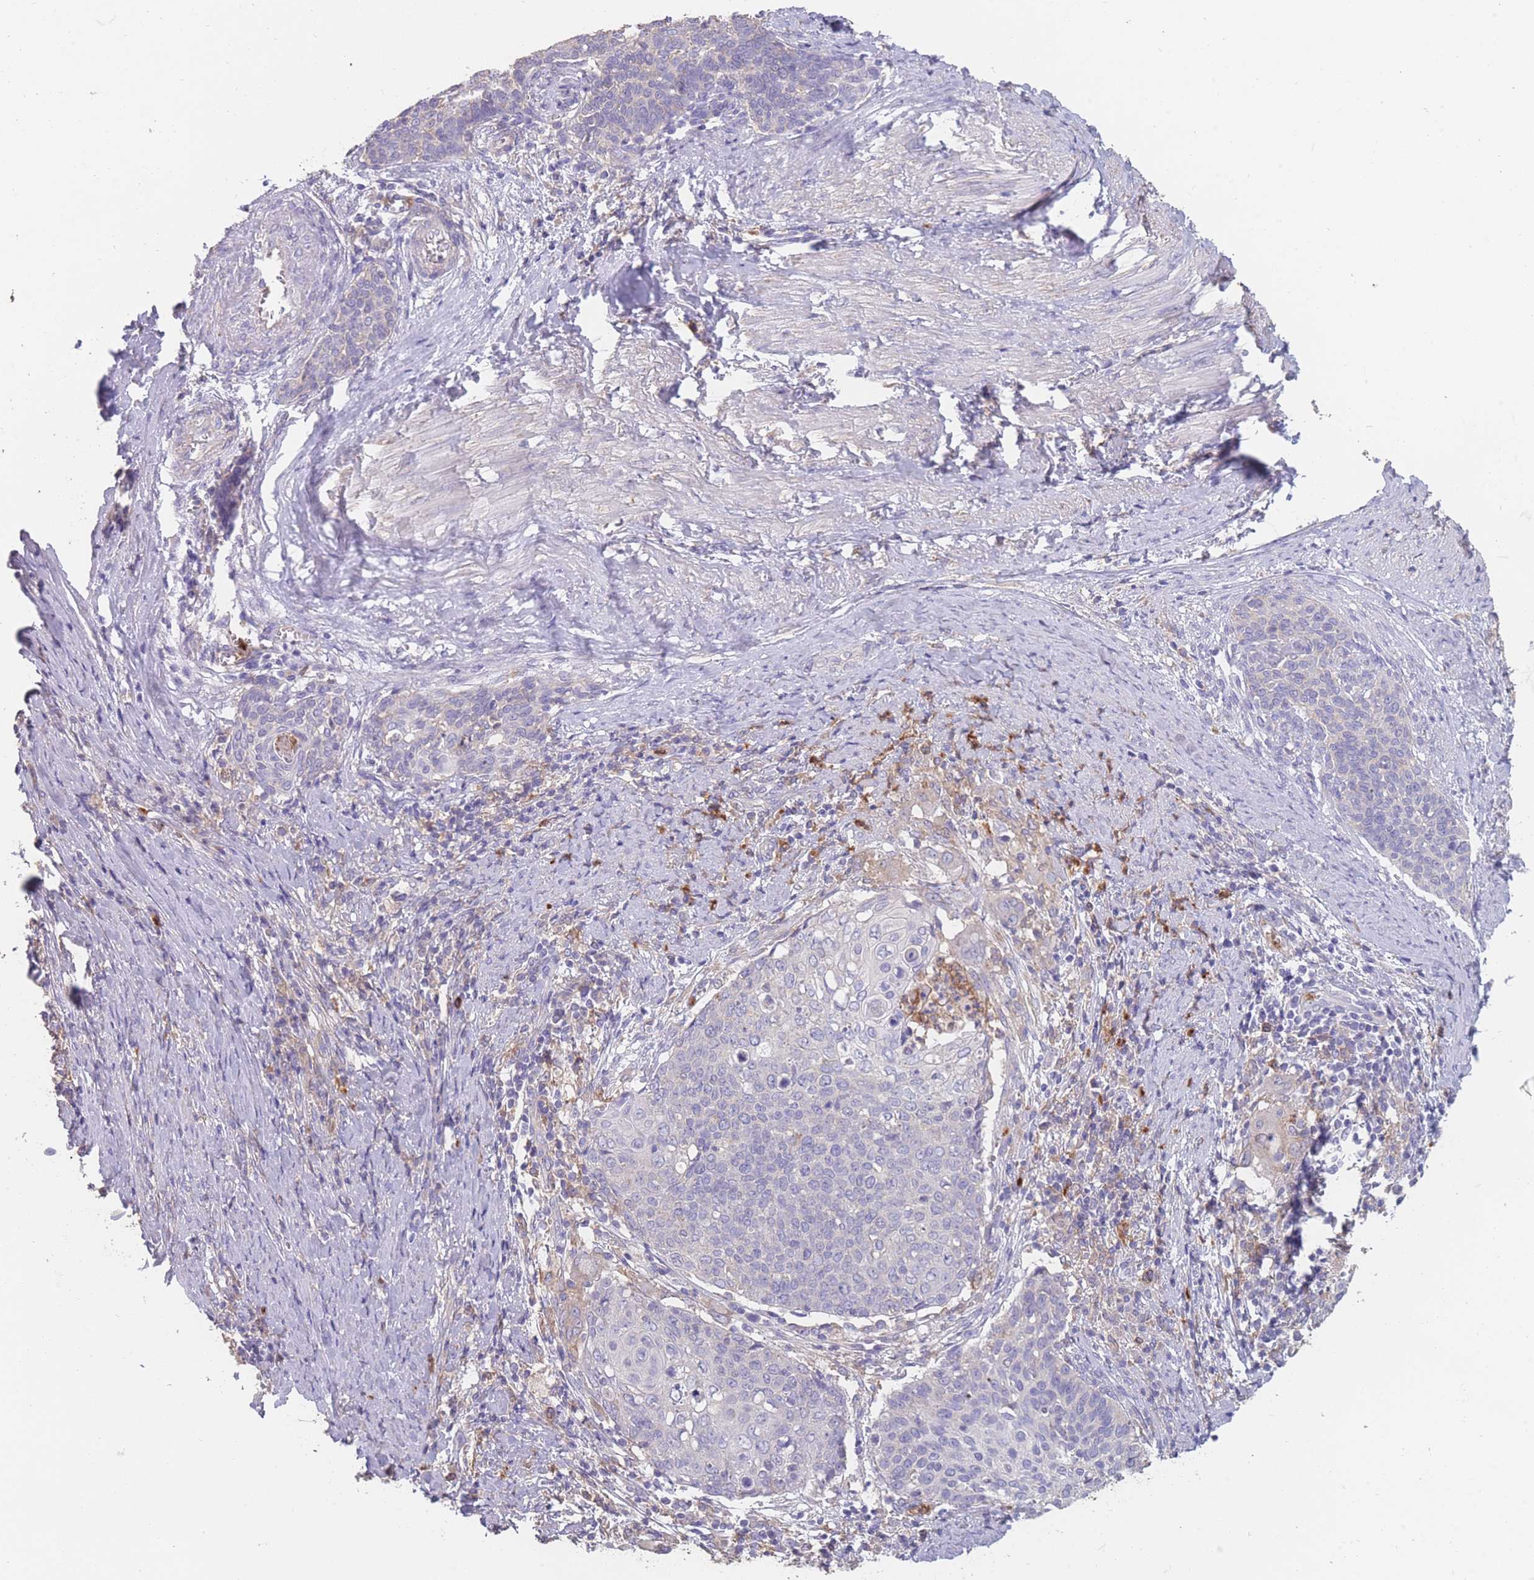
{"staining": {"intensity": "negative", "quantity": "none", "location": "none"}, "tissue": "cervical cancer", "cell_type": "Tumor cells", "image_type": "cancer", "snomed": [{"axis": "morphology", "description": "Squamous cell carcinoma, NOS"}, {"axis": "topography", "description": "Cervix"}], "caption": "This micrograph is of cervical squamous cell carcinoma stained with immunohistochemistry to label a protein in brown with the nuclei are counter-stained blue. There is no expression in tumor cells.", "gene": "CLEC12A", "patient": {"sex": "female", "age": 39}}